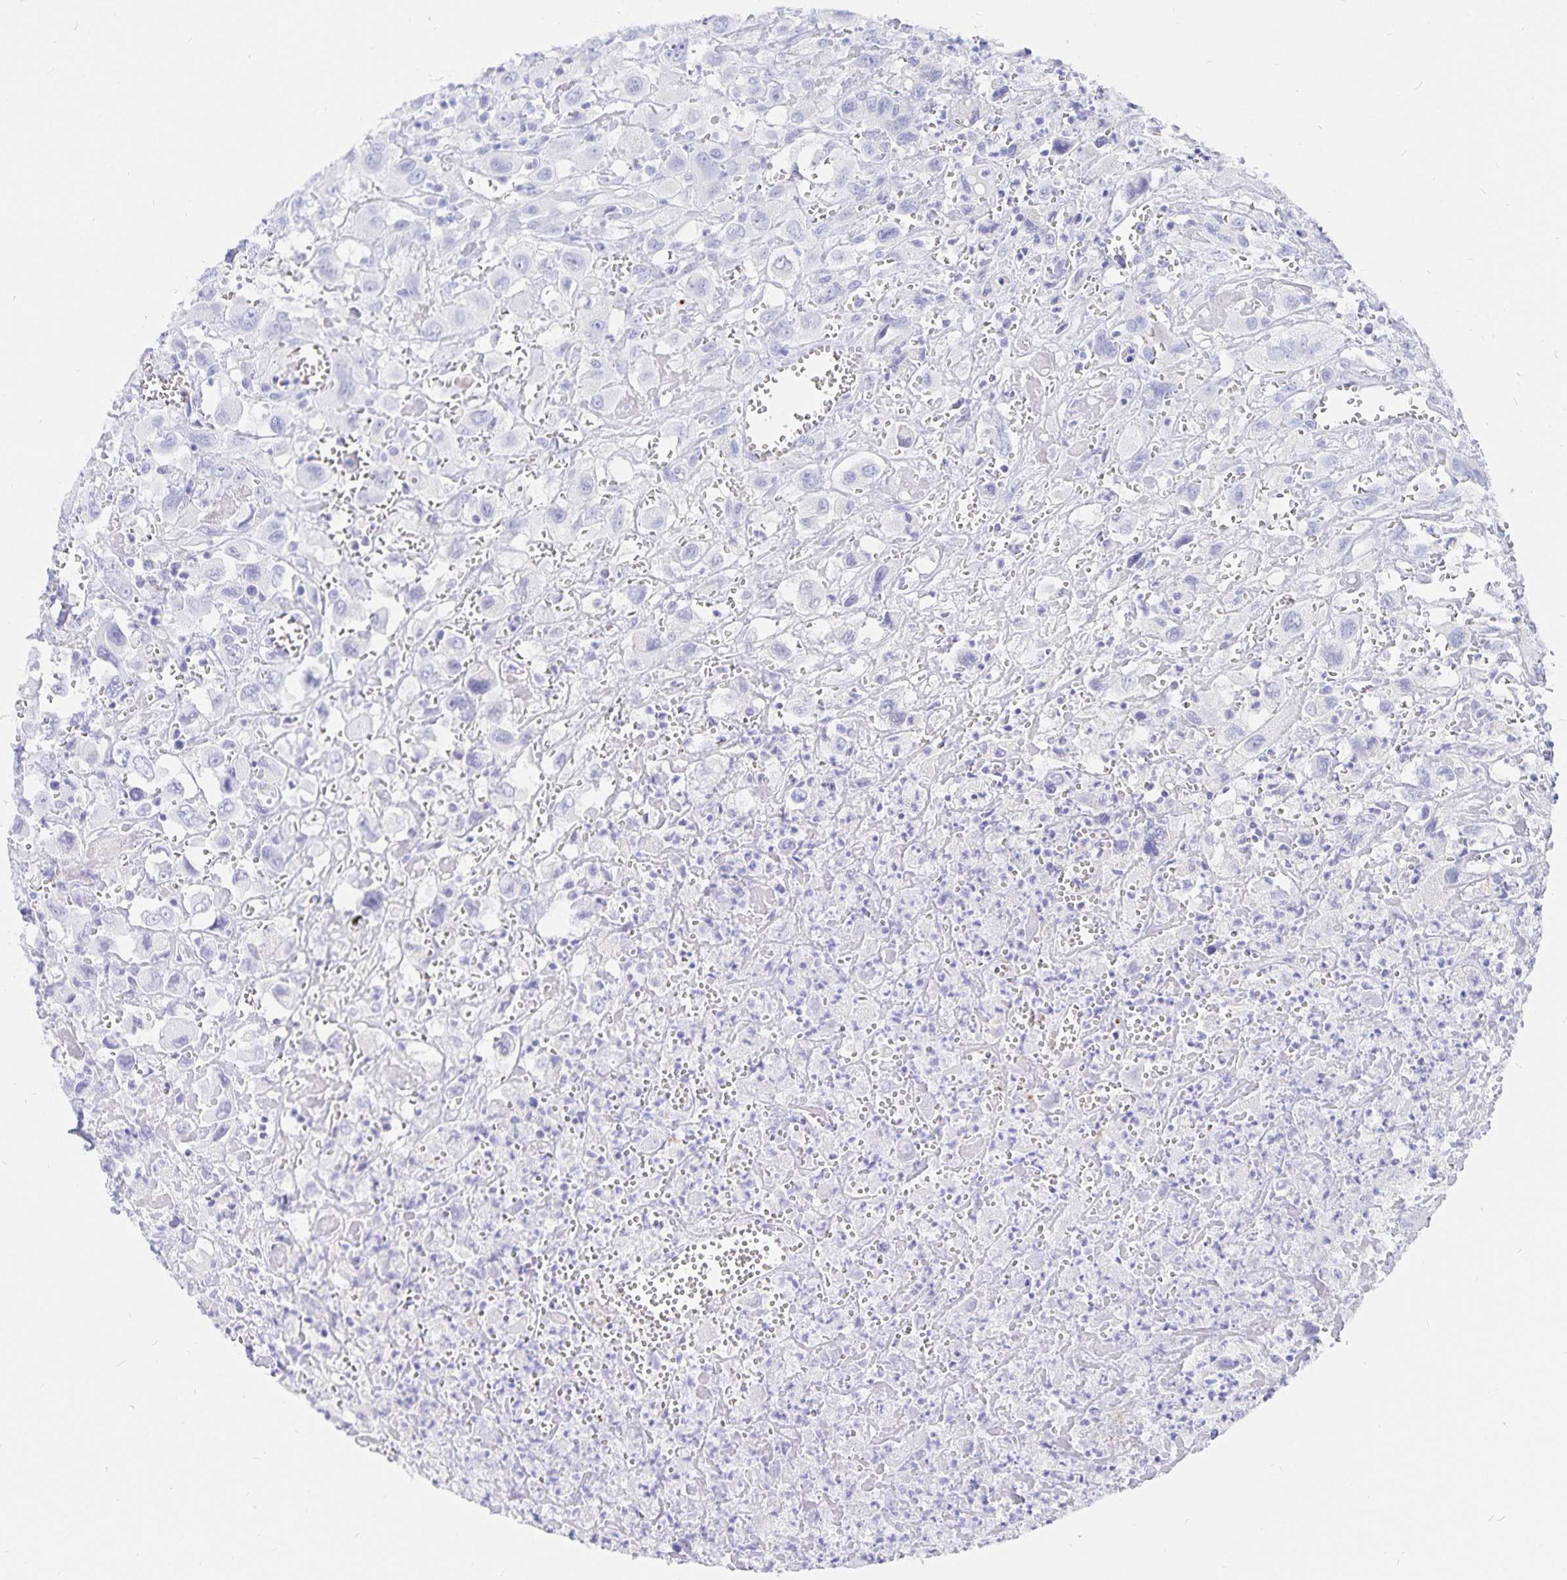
{"staining": {"intensity": "negative", "quantity": "none", "location": "none"}, "tissue": "head and neck cancer", "cell_type": "Tumor cells", "image_type": "cancer", "snomed": [{"axis": "morphology", "description": "Squamous cell carcinoma, NOS"}, {"axis": "morphology", "description": "Squamous cell carcinoma, metastatic, NOS"}, {"axis": "topography", "description": "Oral tissue"}, {"axis": "topography", "description": "Head-Neck"}], "caption": "Immunohistochemistry (IHC) micrograph of neoplastic tissue: human head and neck squamous cell carcinoma stained with DAB (3,3'-diaminobenzidine) demonstrates no significant protein expression in tumor cells.", "gene": "INSL5", "patient": {"sex": "female", "age": 85}}